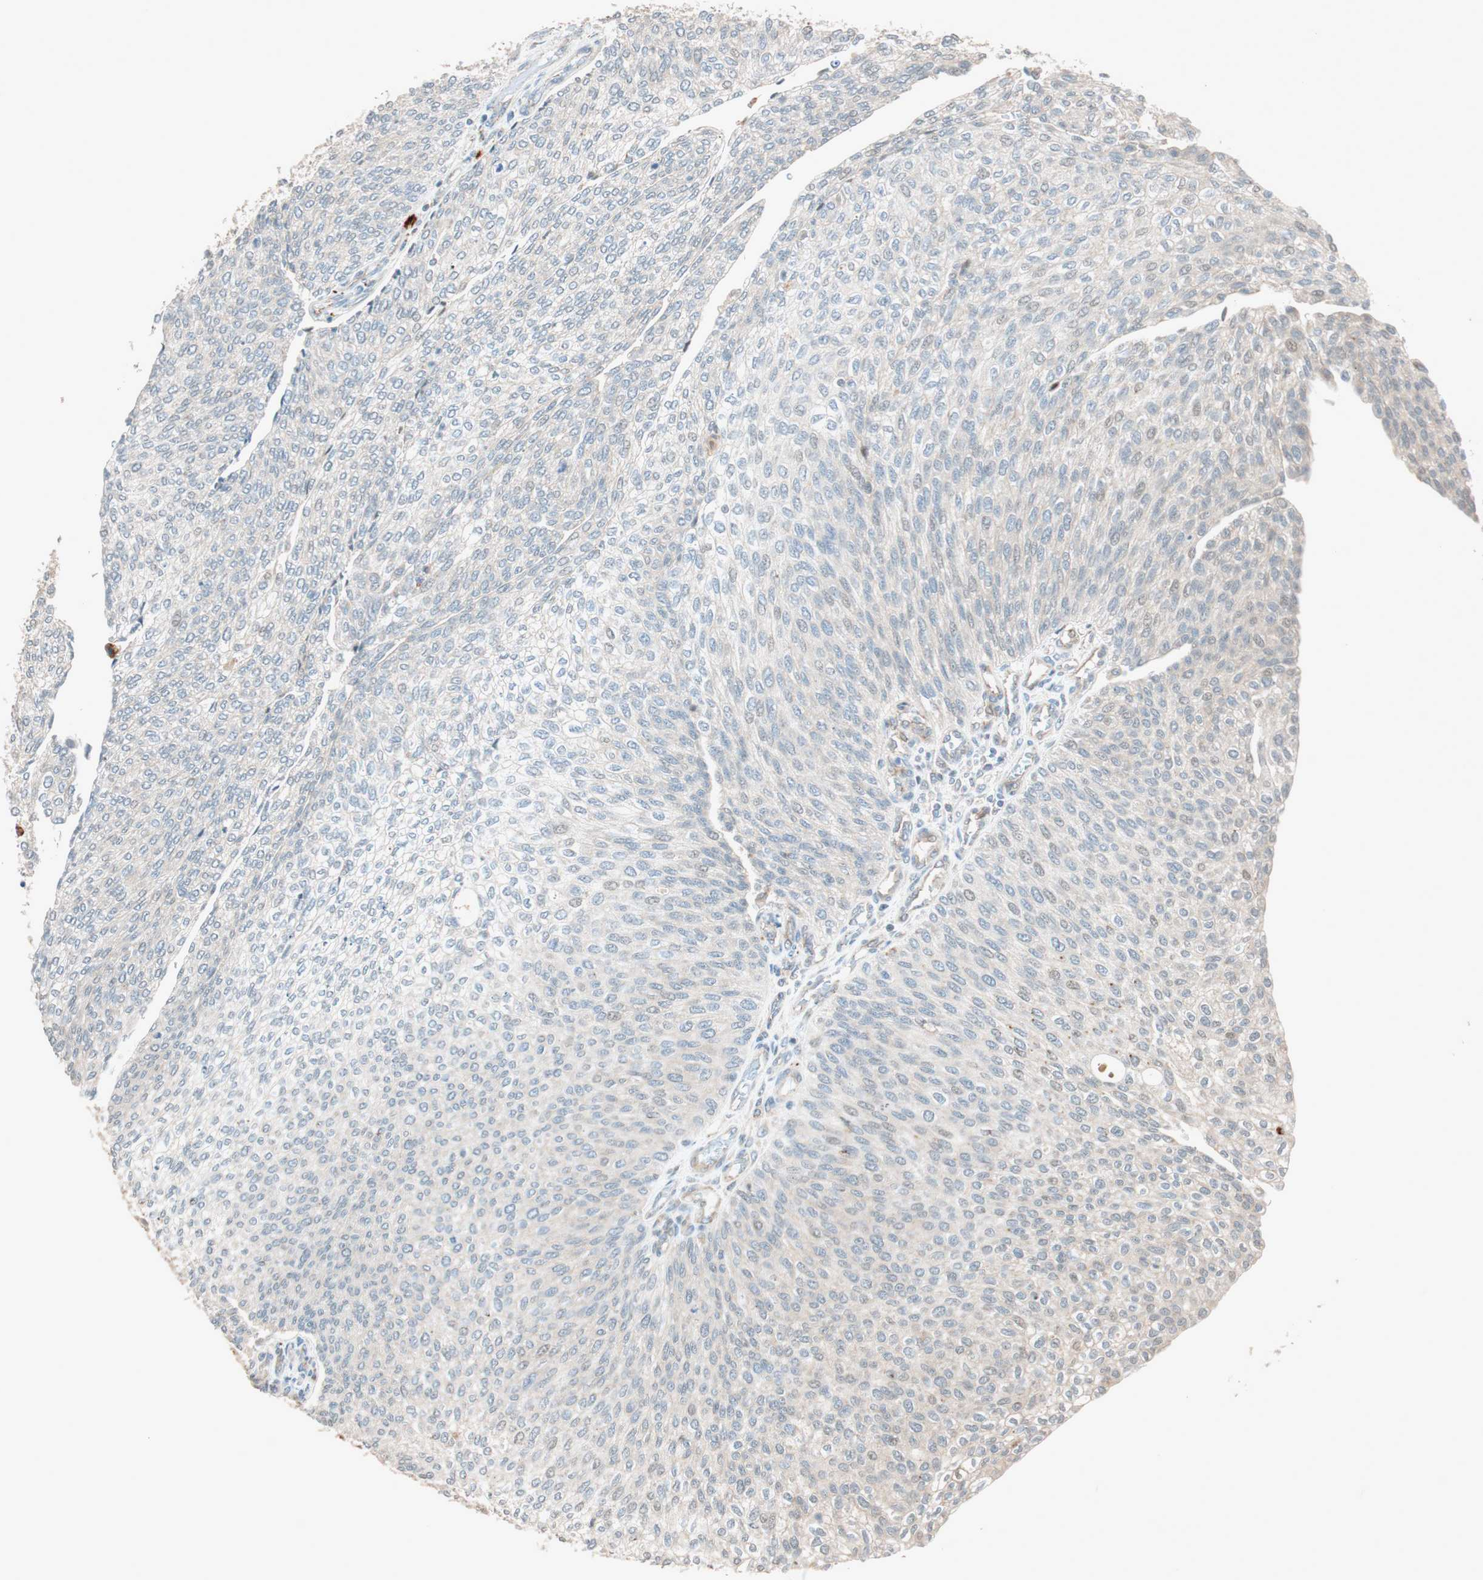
{"staining": {"intensity": "negative", "quantity": "none", "location": "none"}, "tissue": "urothelial cancer", "cell_type": "Tumor cells", "image_type": "cancer", "snomed": [{"axis": "morphology", "description": "Urothelial carcinoma, Low grade"}, {"axis": "topography", "description": "Urinary bladder"}], "caption": "Tumor cells show no significant protein staining in urothelial carcinoma (low-grade).", "gene": "EPHA6", "patient": {"sex": "female", "age": 79}}